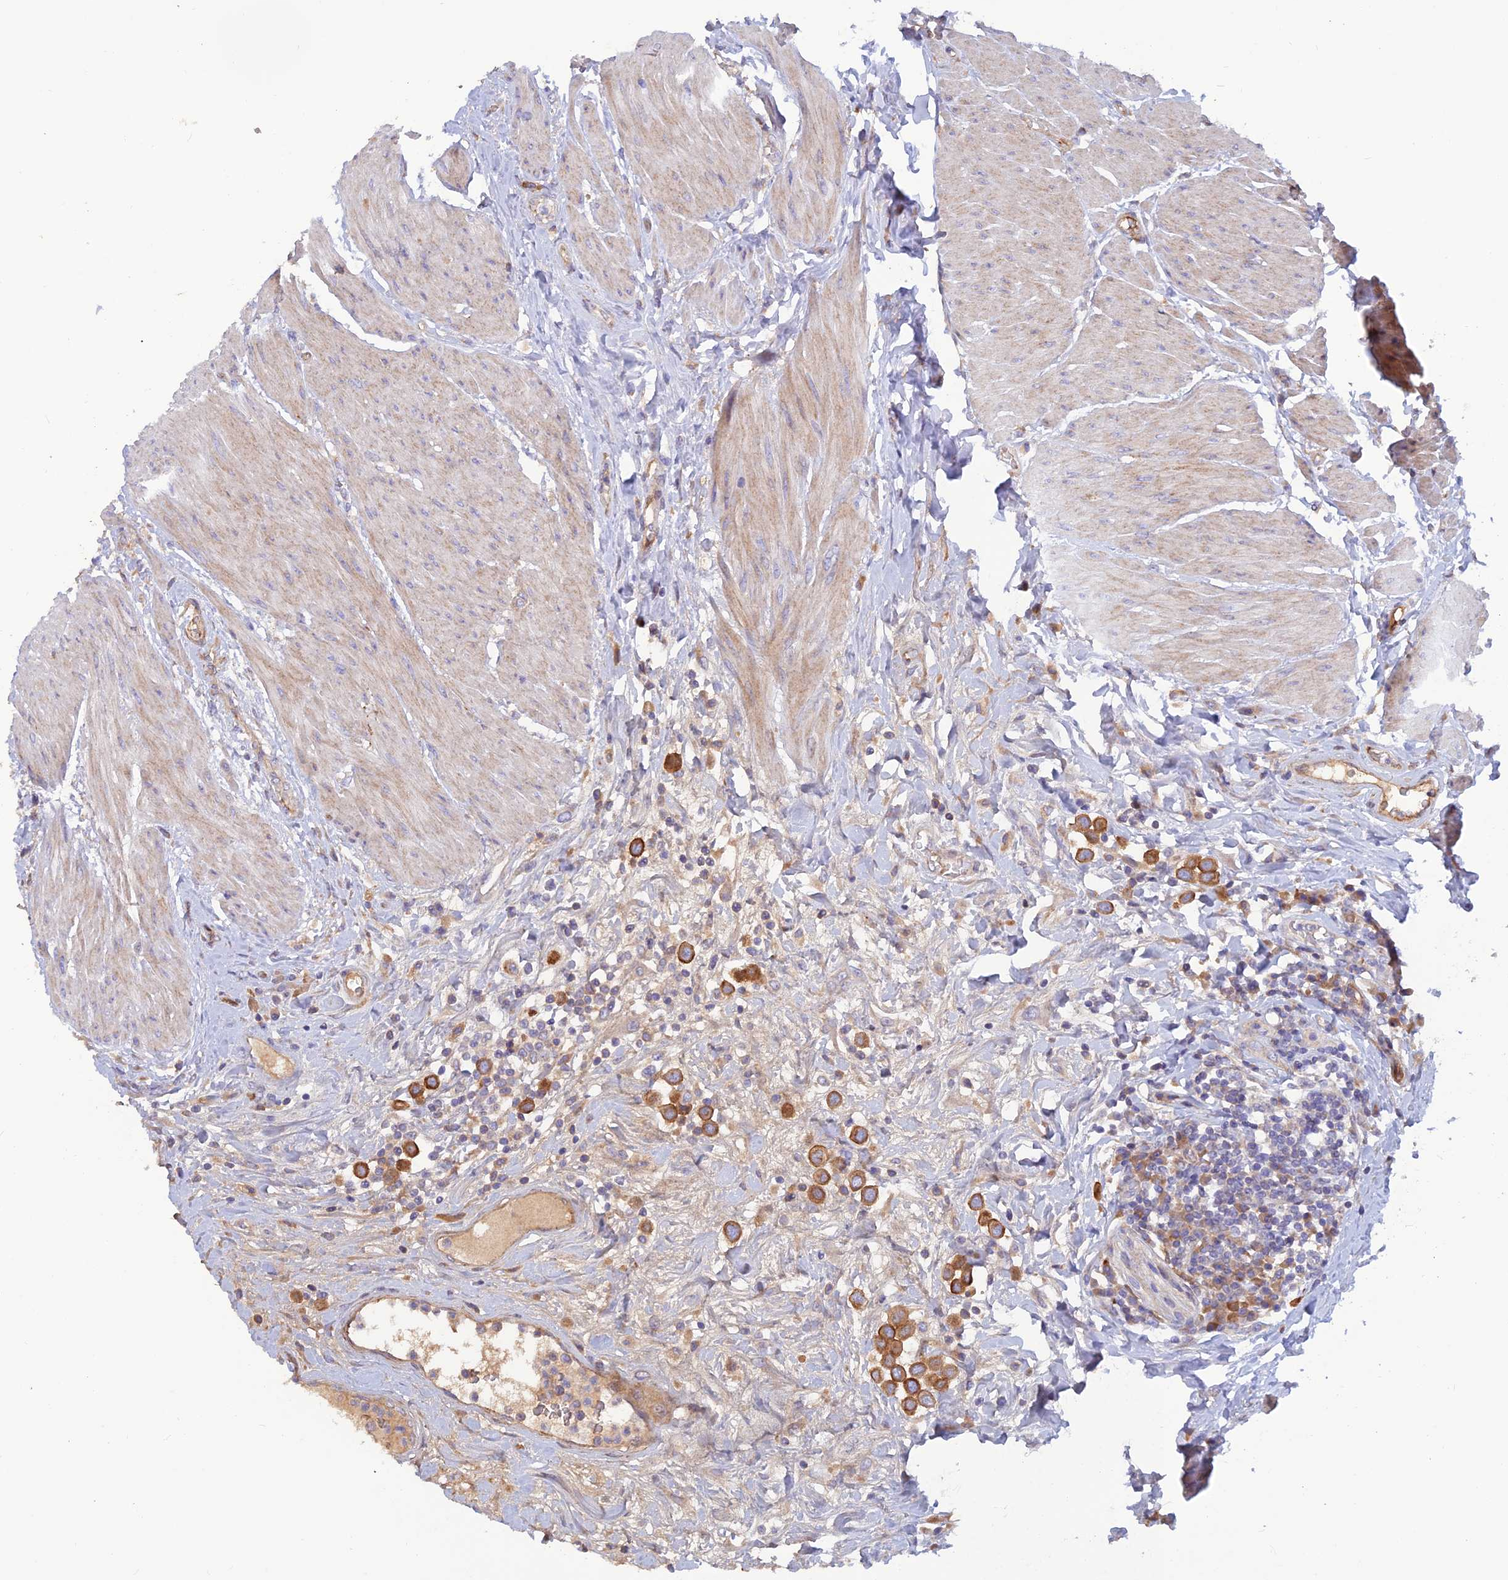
{"staining": {"intensity": "moderate", "quantity": ">75%", "location": "cytoplasmic/membranous"}, "tissue": "urothelial cancer", "cell_type": "Tumor cells", "image_type": "cancer", "snomed": [{"axis": "morphology", "description": "Urothelial carcinoma, High grade"}, {"axis": "topography", "description": "Urinary bladder"}], "caption": "Urothelial cancer was stained to show a protein in brown. There is medium levels of moderate cytoplasmic/membranous positivity in approximately >75% of tumor cells. (brown staining indicates protein expression, while blue staining denotes nuclei).", "gene": "GMCL1", "patient": {"sex": "male", "age": 50}}